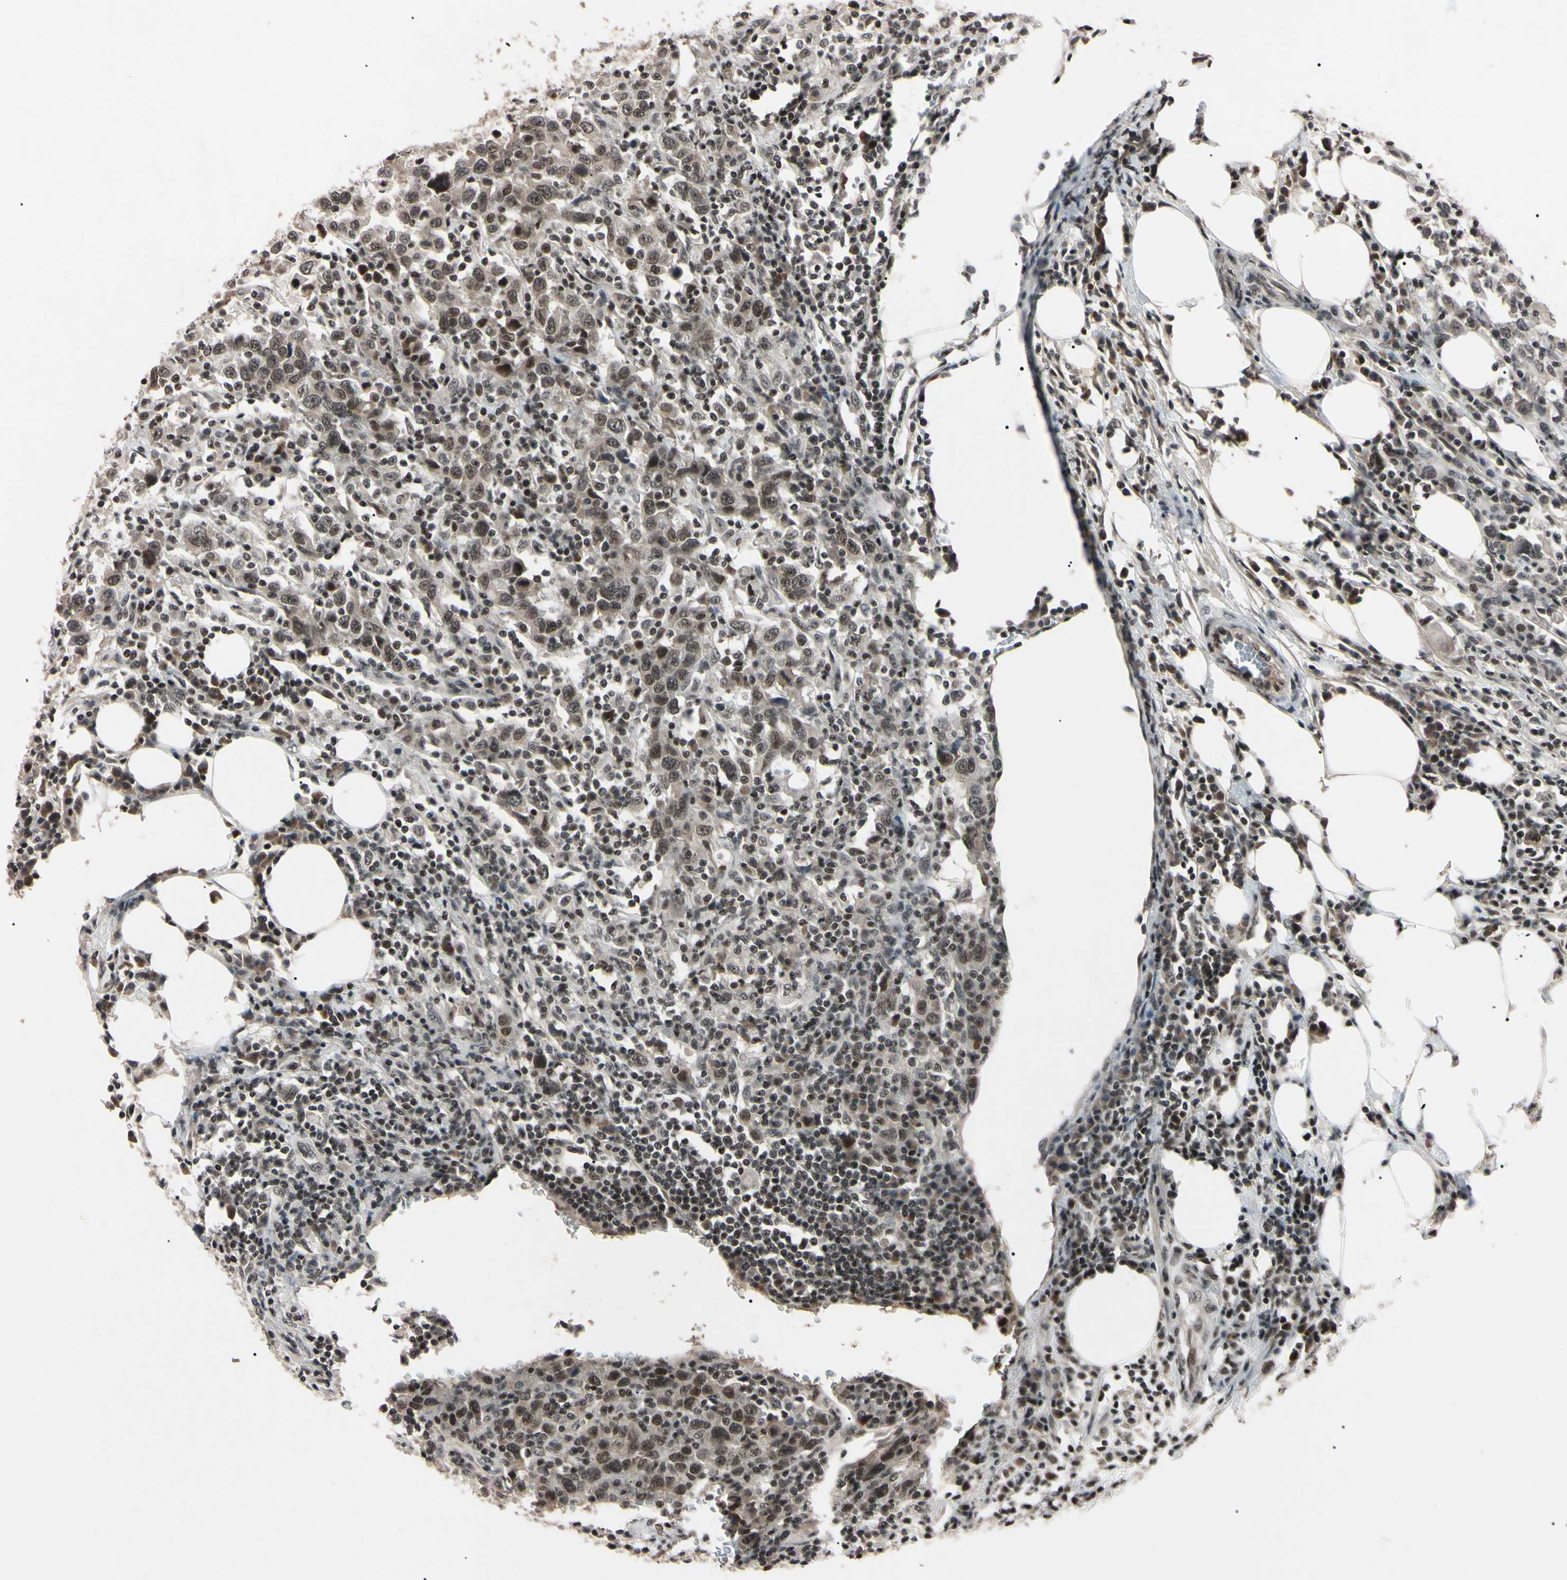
{"staining": {"intensity": "weak", "quantity": "25%-75%", "location": "cytoplasmic/membranous,nuclear"}, "tissue": "urothelial cancer", "cell_type": "Tumor cells", "image_type": "cancer", "snomed": [{"axis": "morphology", "description": "Urothelial carcinoma, High grade"}, {"axis": "topography", "description": "Urinary bladder"}], "caption": "Urothelial carcinoma (high-grade) stained for a protein shows weak cytoplasmic/membranous and nuclear positivity in tumor cells.", "gene": "YY1", "patient": {"sex": "male", "age": 61}}